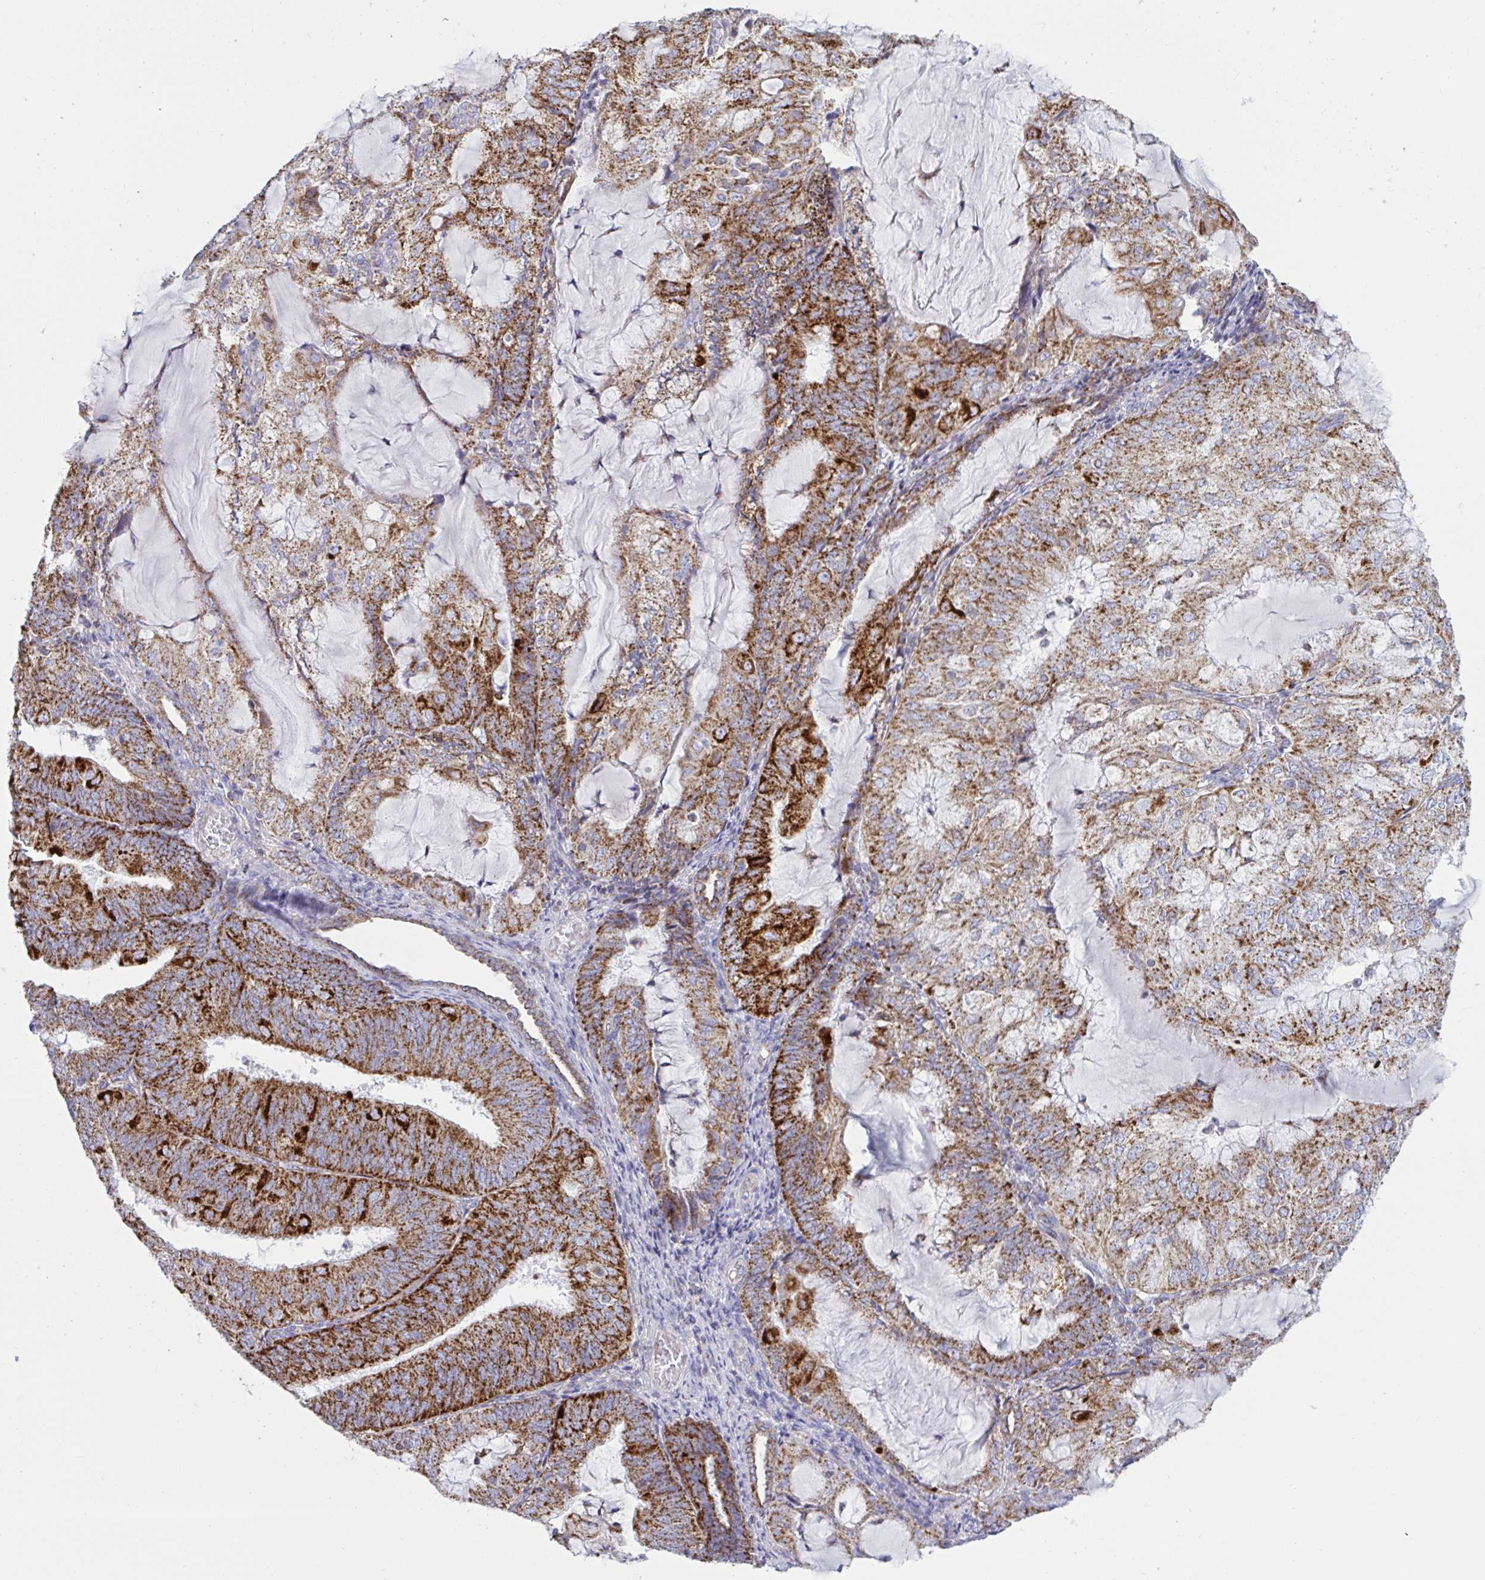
{"staining": {"intensity": "moderate", "quantity": ">75%", "location": "cytoplasmic/membranous"}, "tissue": "endometrial cancer", "cell_type": "Tumor cells", "image_type": "cancer", "snomed": [{"axis": "morphology", "description": "Adenocarcinoma, NOS"}, {"axis": "topography", "description": "Endometrium"}], "caption": "Brown immunohistochemical staining in endometrial adenocarcinoma reveals moderate cytoplasmic/membranous expression in about >75% of tumor cells.", "gene": "HSPE1", "patient": {"sex": "female", "age": 81}}